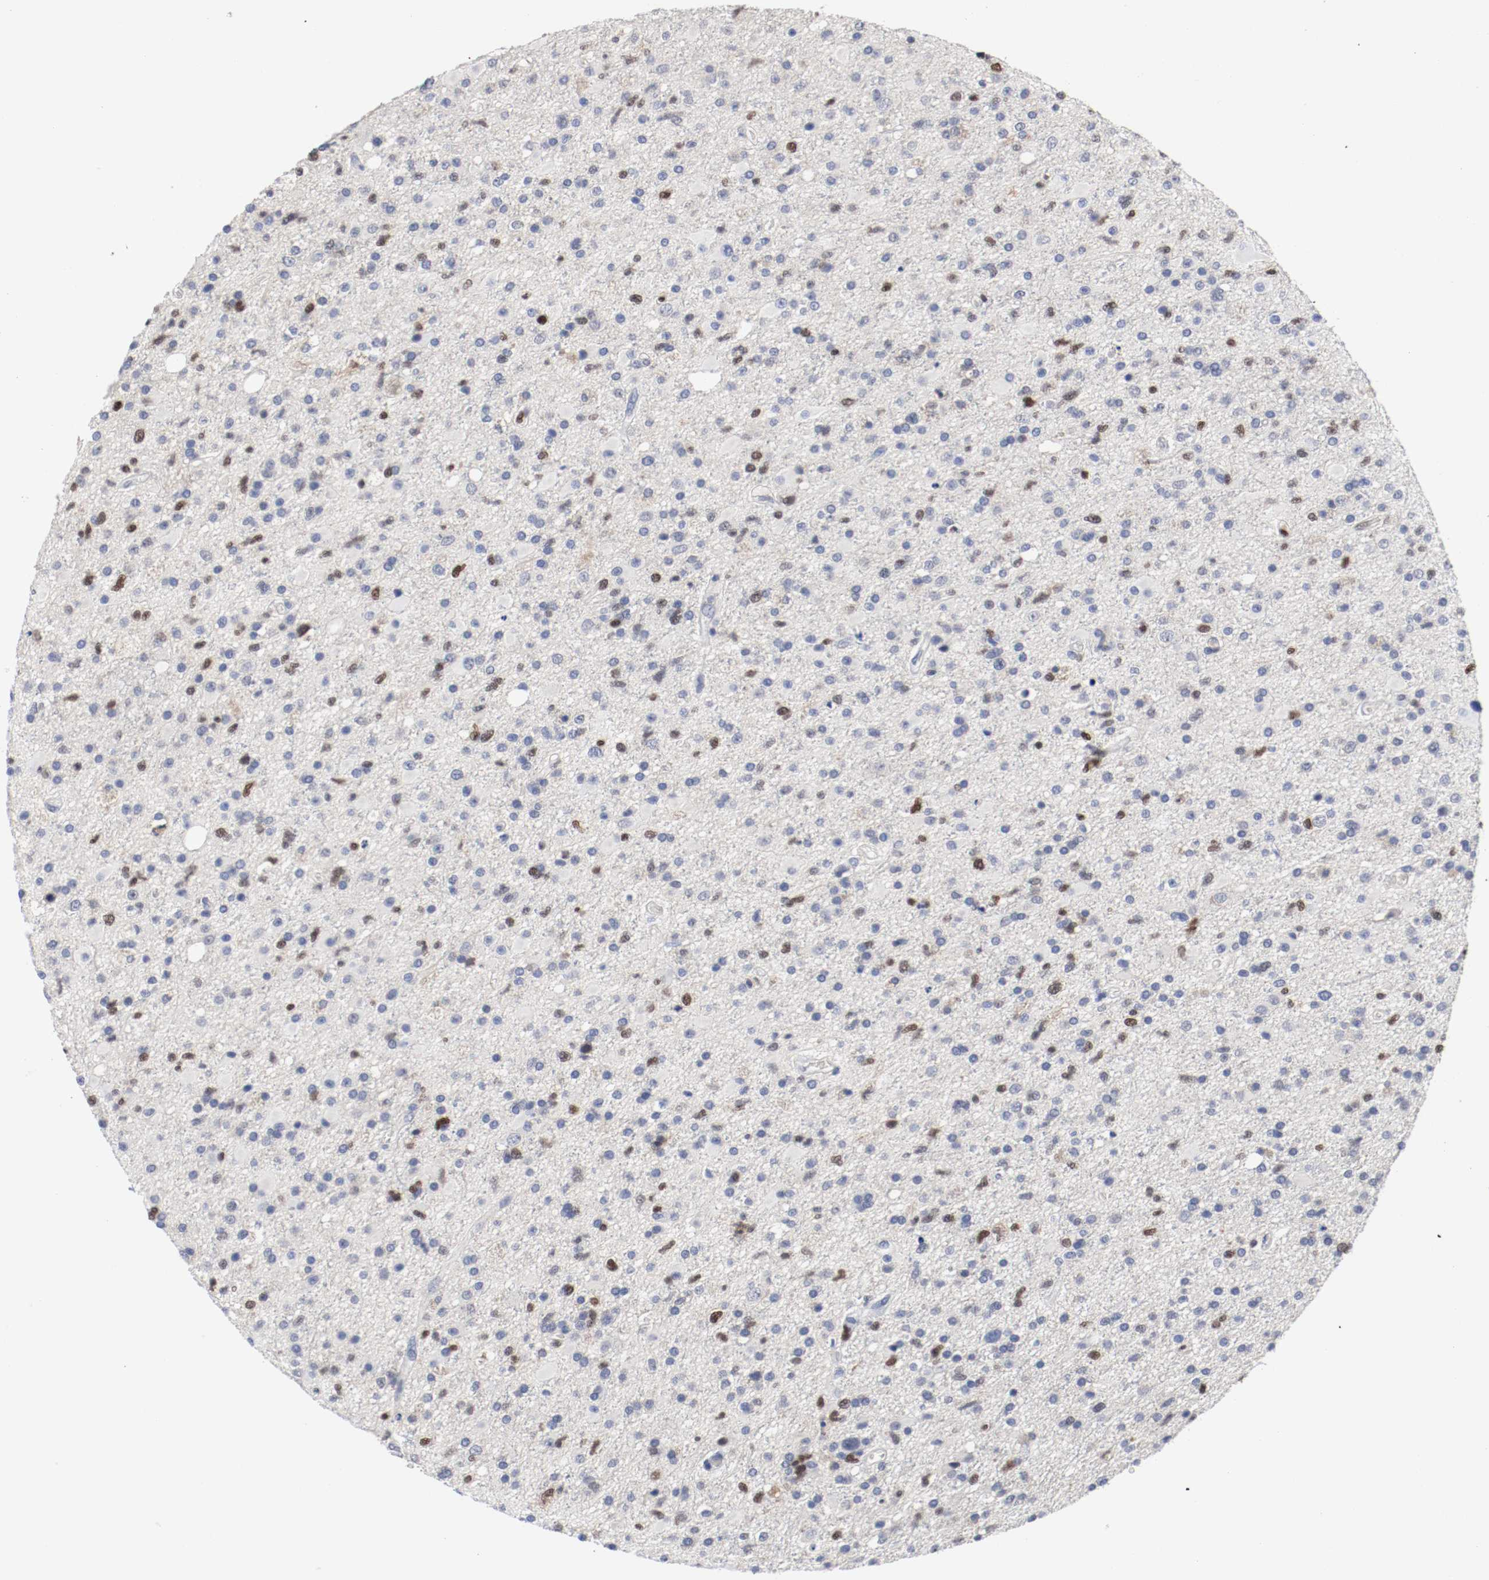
{"staining": {"intensity": "weak", "quantity": "<25%", "location": "nuclear"}, "tissue": "glioma", "cell_type": "Tumor cells", "image_type": "cancer", "snomed": [{"axis": "morphology", "description": "Glioma, malignant, High grade"}, {"axis": "topography", "description": "Brain"}], "caption": "Tumor cells are negative for brown protein staining in malignant glioma (high-grade).", "gene": "MCM6", "patient": {"sex": "male", "age": 33}}